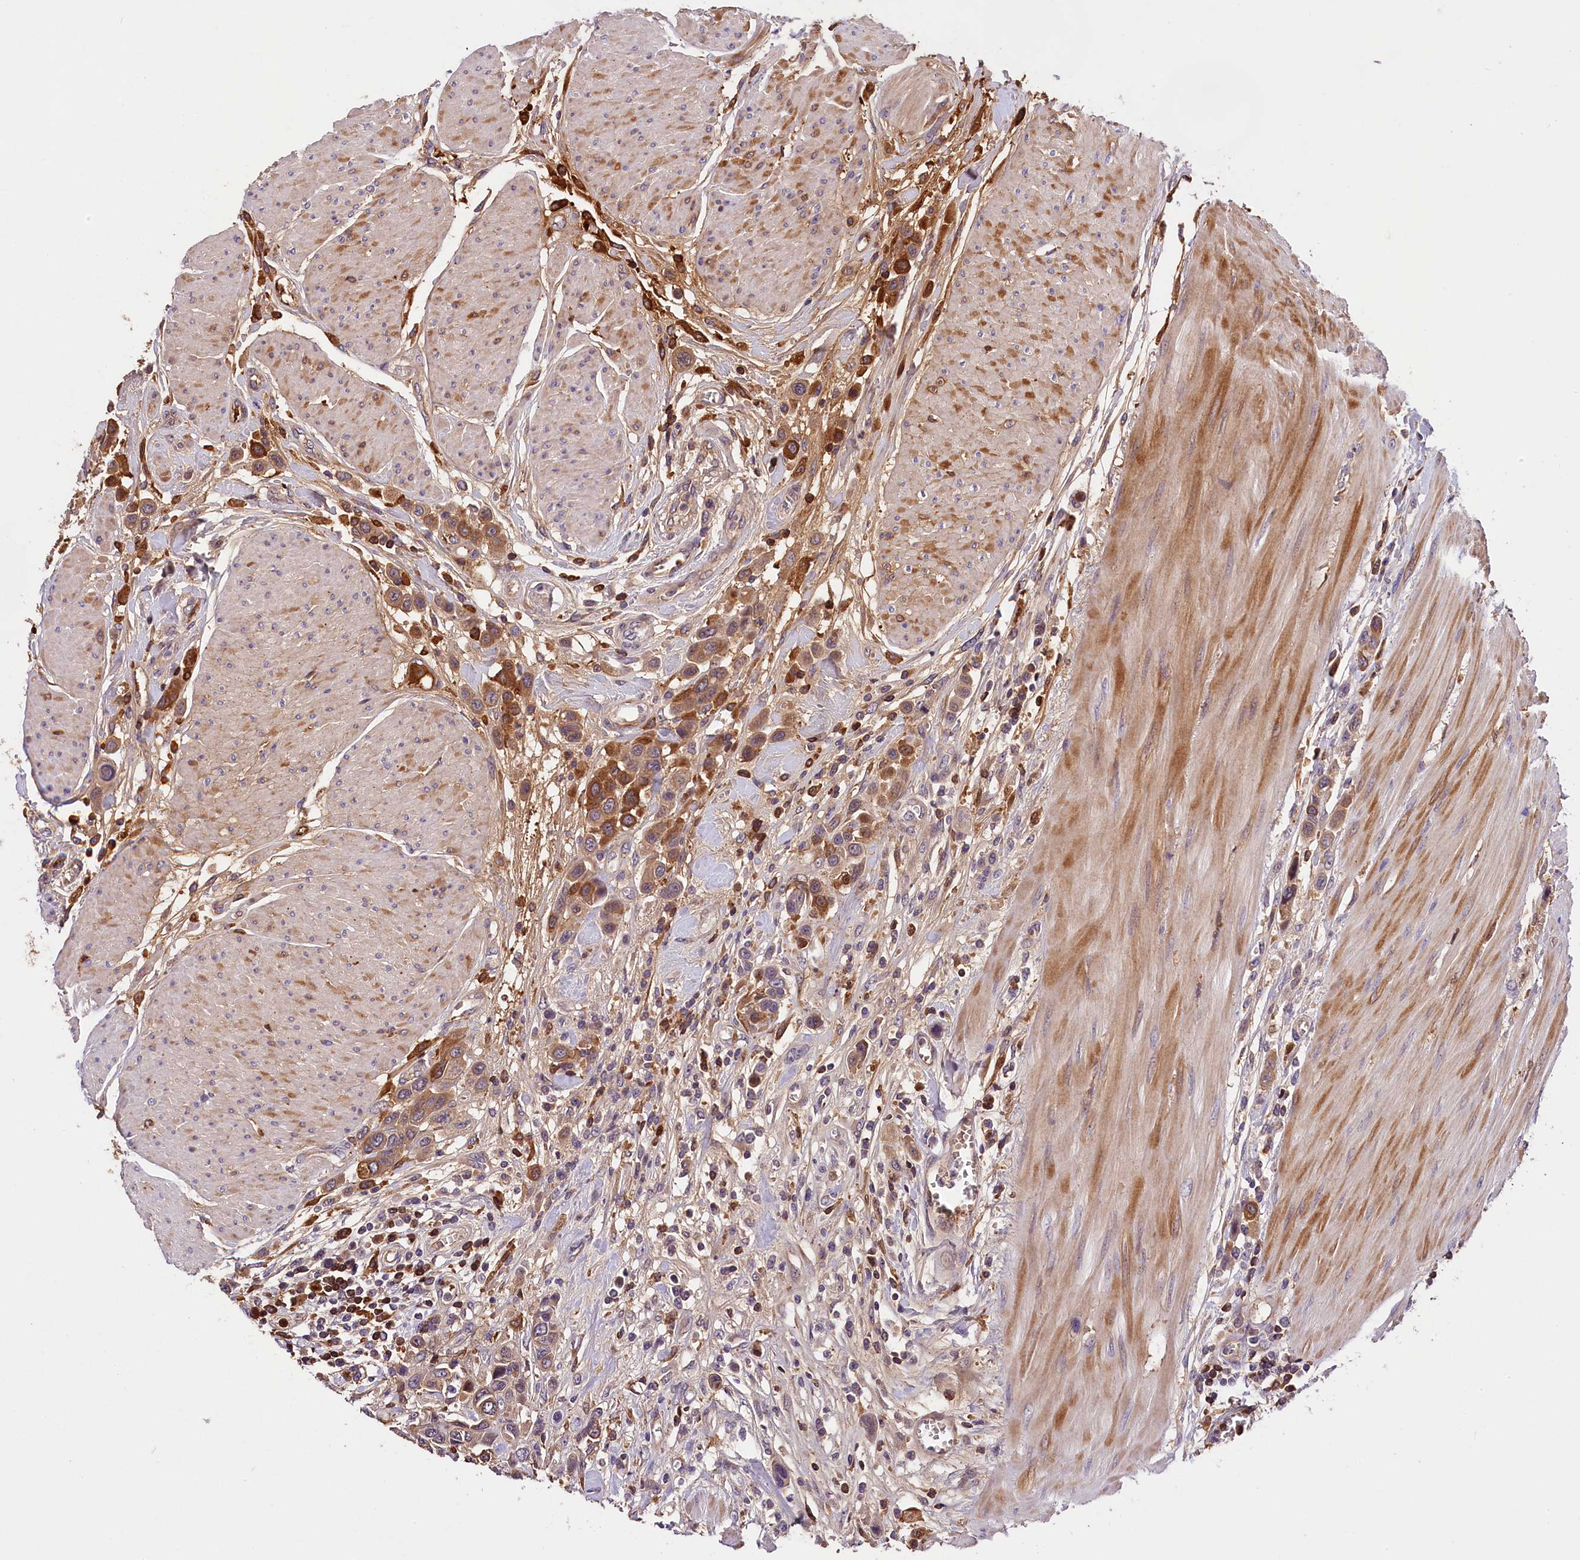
{"staining": {"intensity": "moderate", "quantity": ">75%", "location": "cytoplasmic/membranous"}, "tissue": "urothelial cancer", "cell_type": "Tumor cells", "image_type": "cancer", "snomed": [{"axis": "morphology", "description": "Urothelial carcinoma, High grade"}, {"axis": "topography", "description": "Urinary bladder"}], "caption": "Moderate cytoplasmic/membranous protein expression is identified in about >75% of tumor cells in urothelial cancer.", "gene": "PHAF1", "patient": {"sex": "male", "age": 50}}